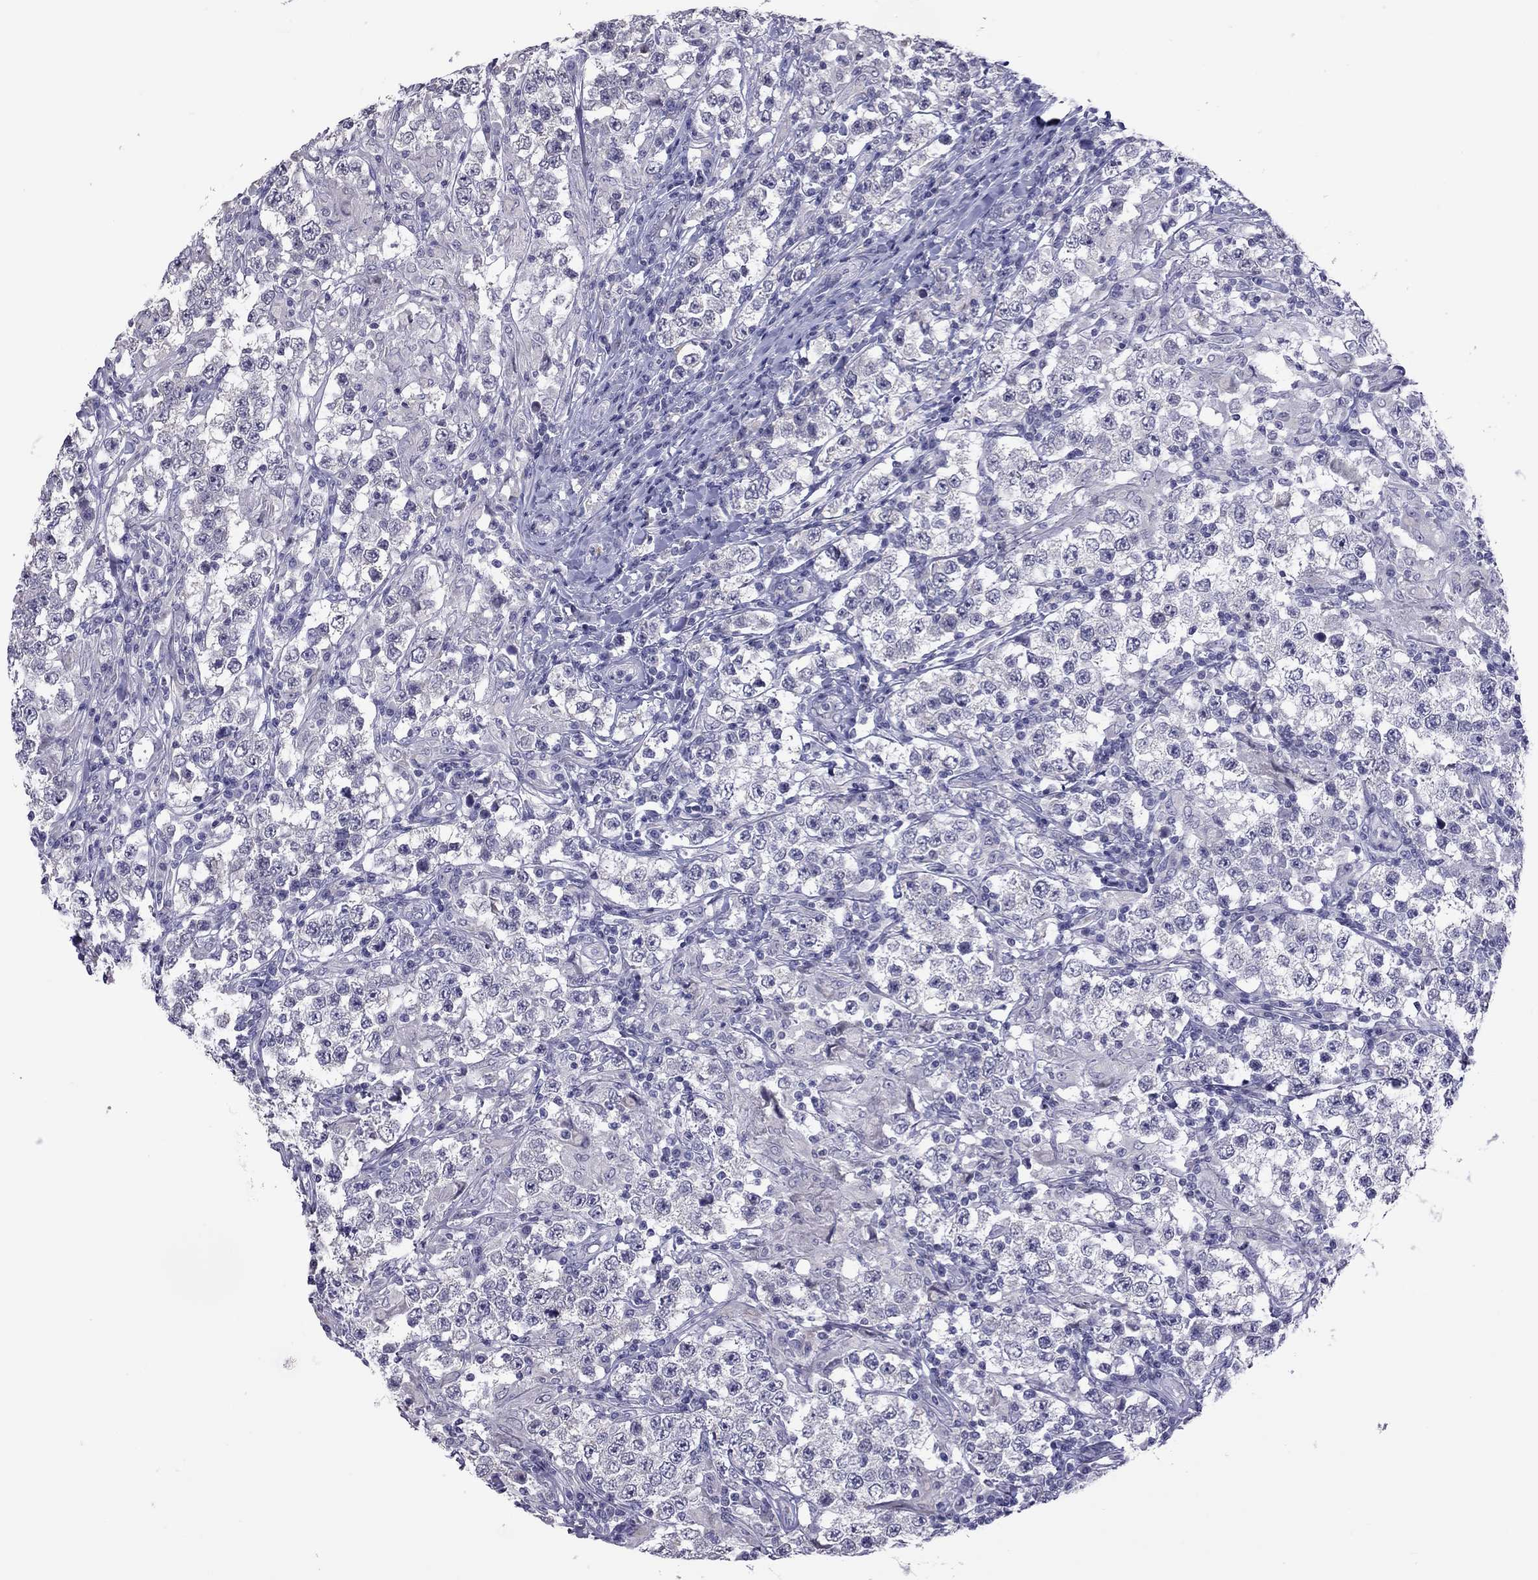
{"staining": {"intensity": "negative", "quantity": "none", "location": "none"}, "tissue": "testis cancer", "cell_type": "Tumor cells", "image_type": "cancer", "snomed": [{"axis": "morphology", "description": "Seminoma, NOS"}, {"axis": "morphology", "description": "Carcinoma, Embryonal, NOS"}, {"axis": "topography", "description": "Testis"}], "caption": "The photomicrograph shows no staining of tumor cells in seminoma (testis).", "gene": "PPP1R3A", "patient": {"sex": "male", "age": 41}}